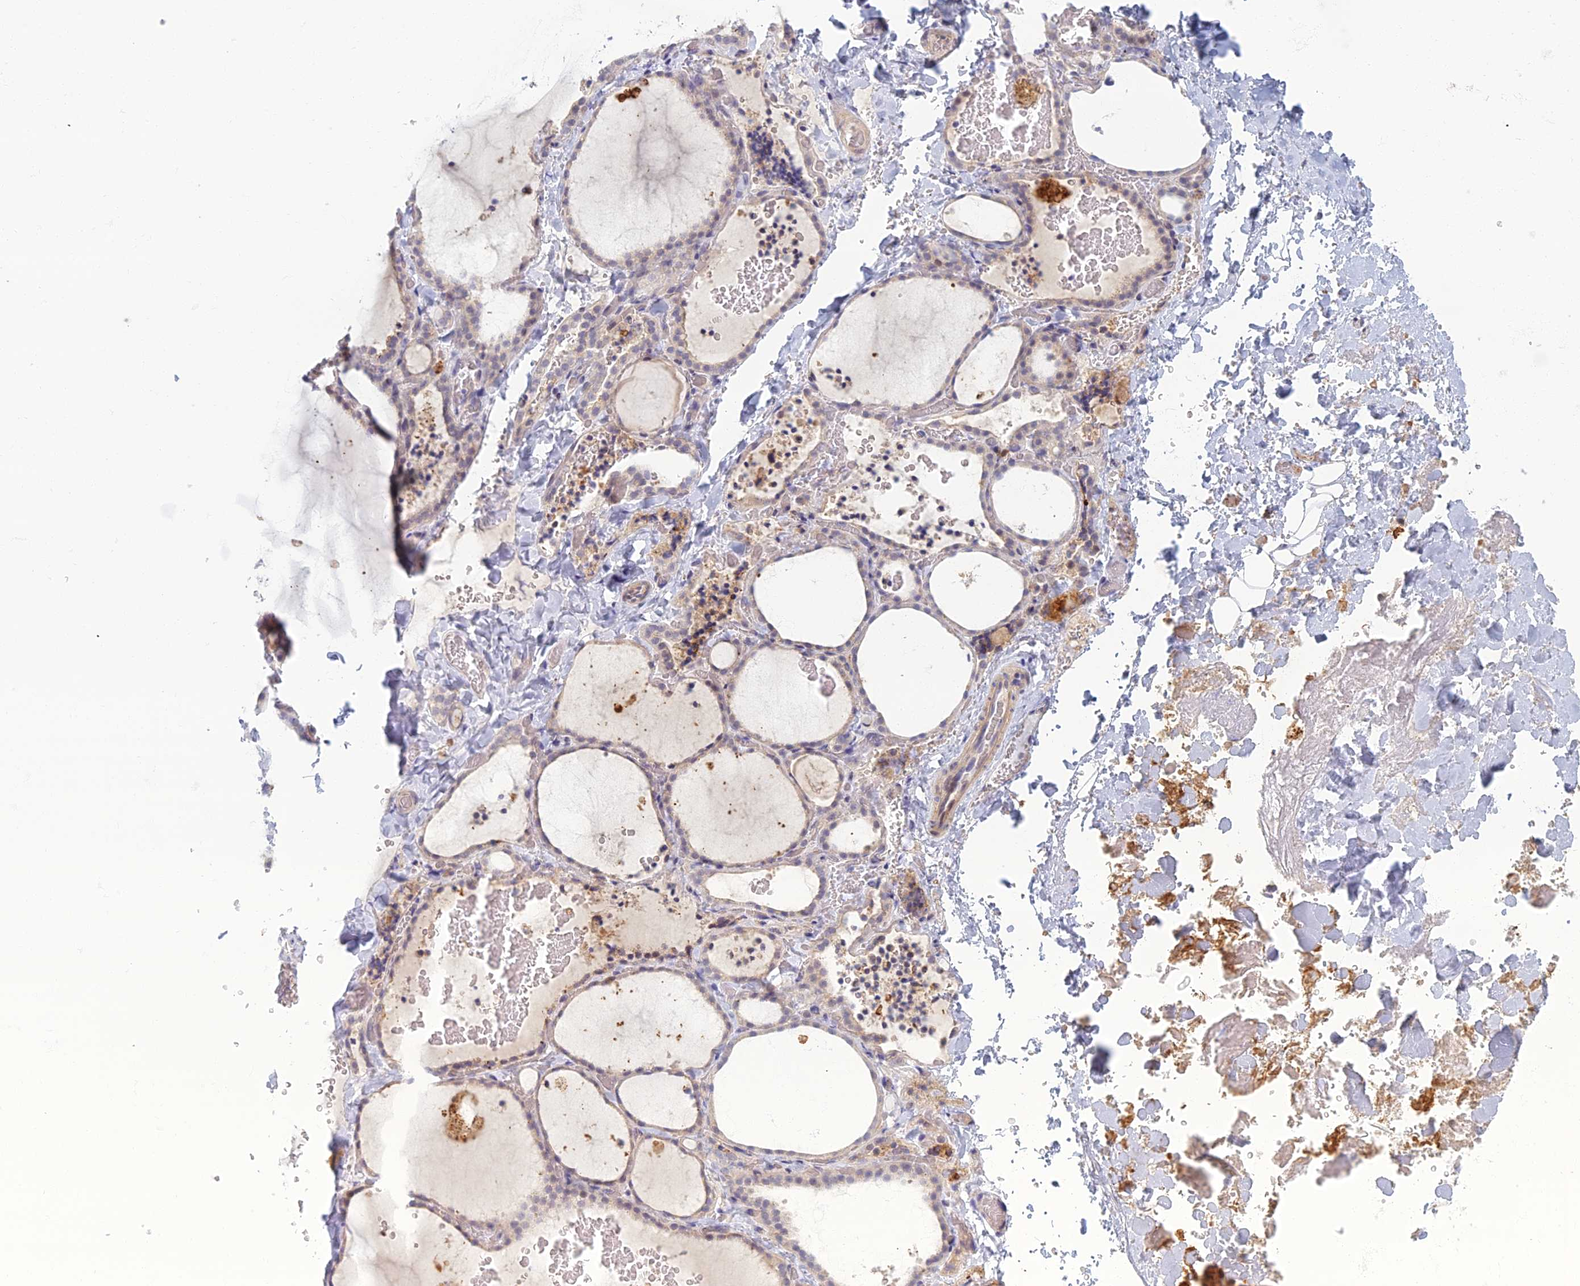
{"staining": {"intensity": "moderate", "quantity": "25%-75%", "location": "cytoplasmic/membranous"}, "tissue": "thyroid gland", "cell_type": "Glandular cells", "image_type": "normal", "snomed": [{"axis": "morphology", "description": "Normal tissue, NOS"}, {"axis": "topography", "description": "Thyroid gland"}], "caption": "Immunohistochemical staining of unremarkable thyroid gland demonstrates 25%-75% levels of moderate cytoplasmic/membranous protein positivity in approximately 25%-75% of glandular cells.", "gene": "CHMP4B", "patient": {"sex": "female", "age": 22}}